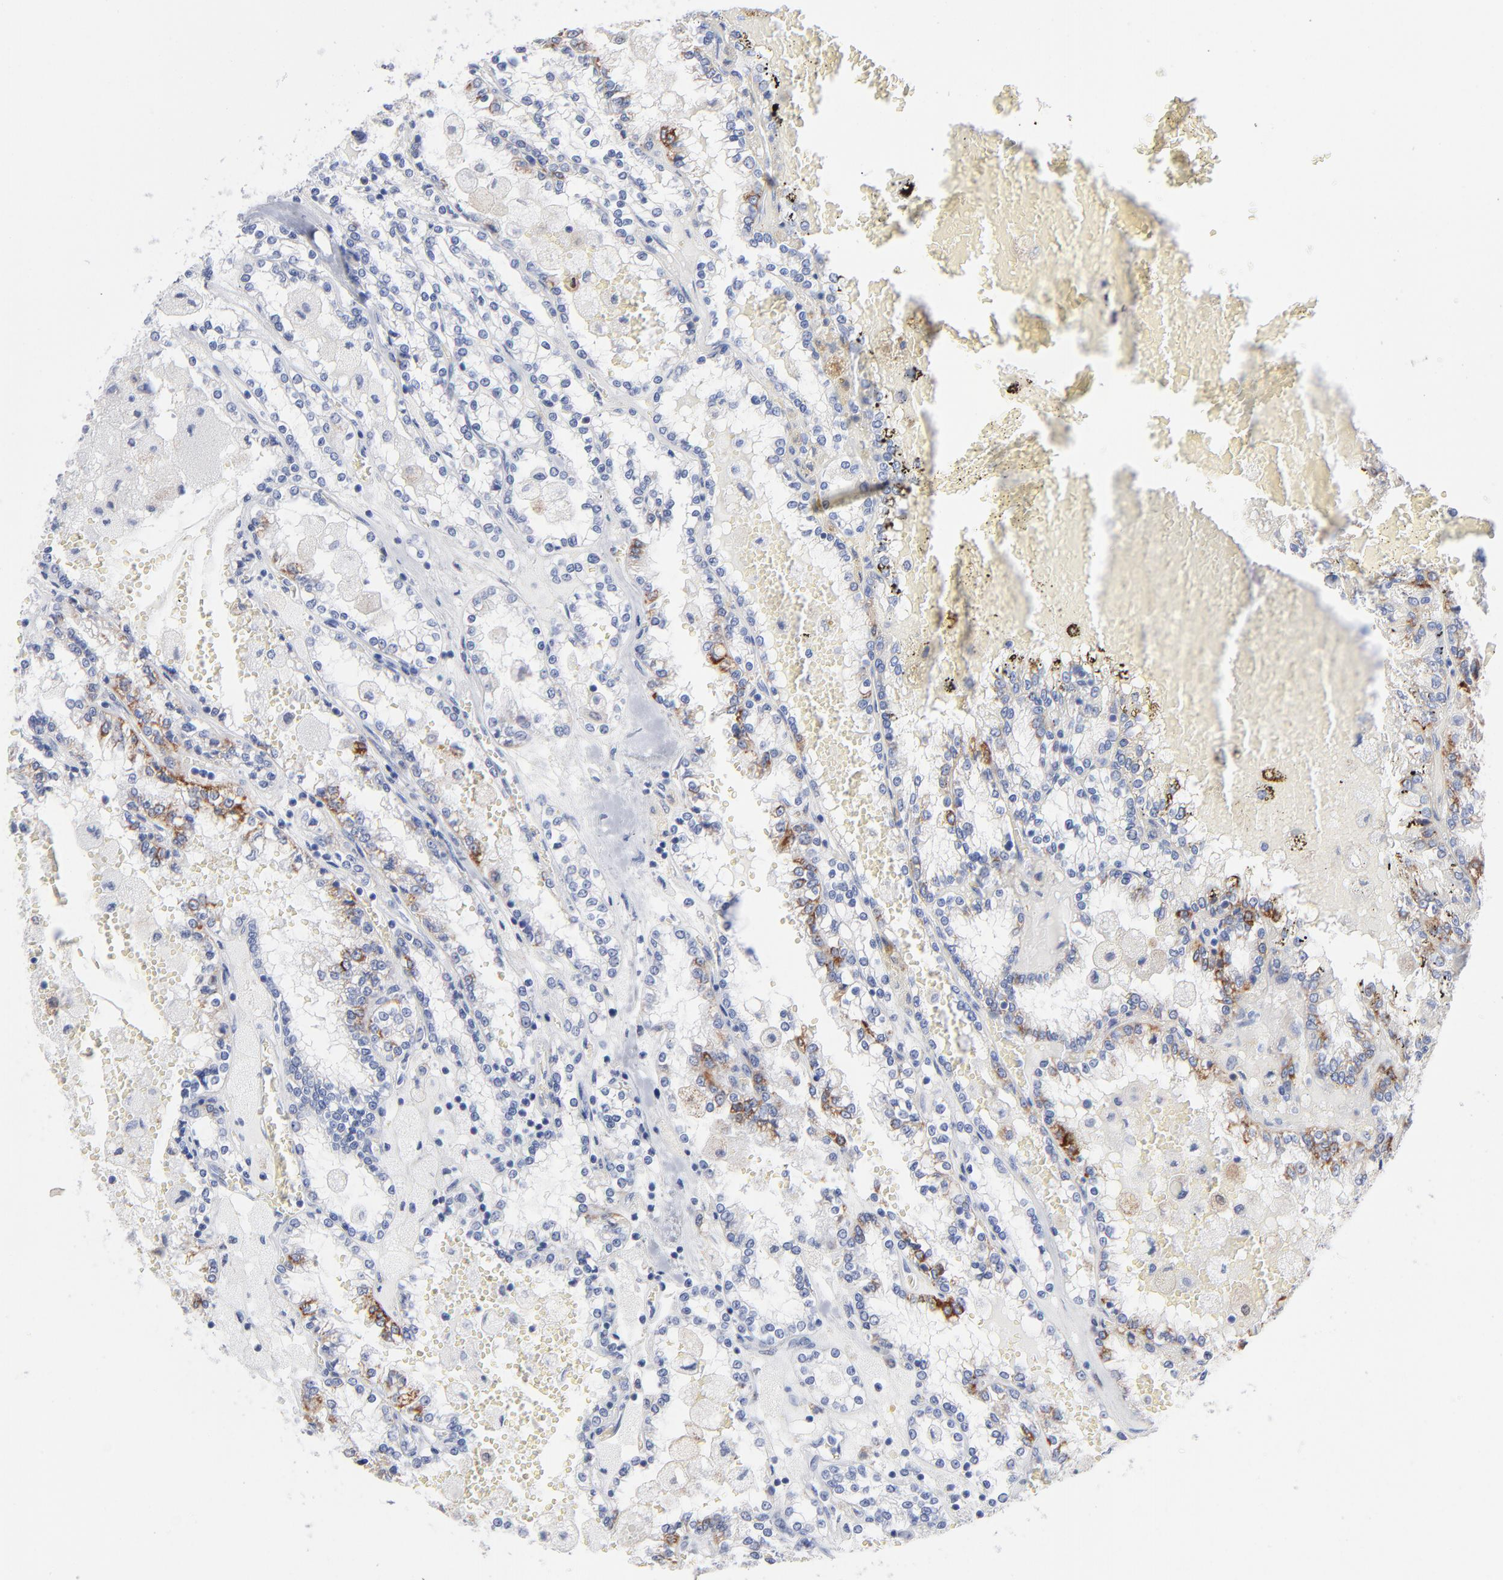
{"staining": {"intensity": "moderate", "quantity": "25%-75%", "location": "cytoplasmic/membranous"}, "tissue": "renal cancer", "cell_type": "Tumor cells", "image_type": "cancer", "snomed": [{"axis": "morphology", "description": "Adenocarcinoma, NOS"}, {"axis": "topography", "description": "Kidney"}], "caption": "Immunohistochemical staining of human renal cancer reveals medium levels of moderate cytoplasmic/membranous expression in about 25%-75% of tumor cells. (DAB (3,3'-diaminobenzidine) IHC with brightfield microscopy, high magnification).", "gene": "CHCHD10", "patient": {"sex": "female", "age": 56}}